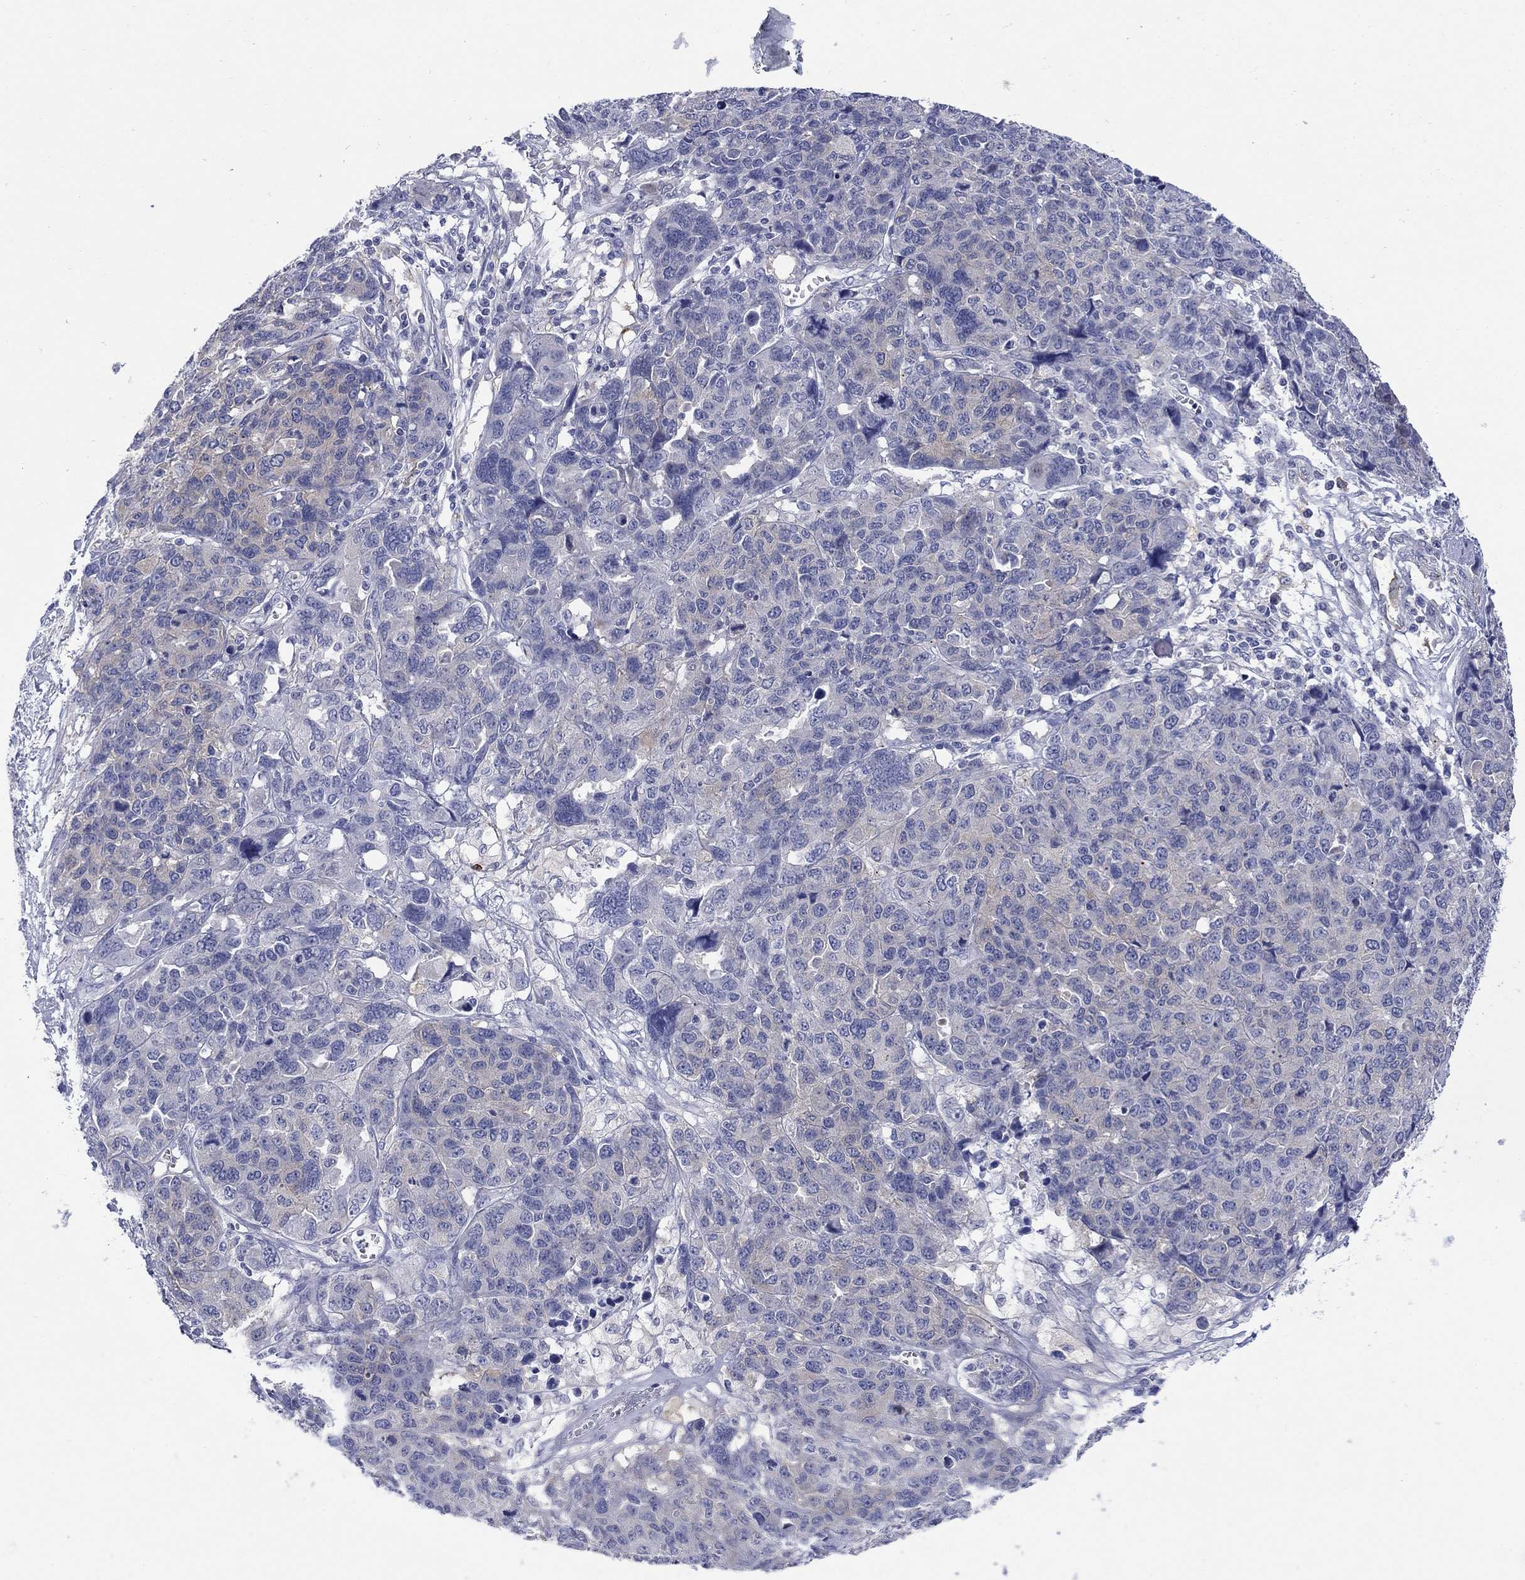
{"staining": {"intensity": "weak", "quantity": "<25%", "location": "cytoplasmic/membranous"}, "tissue": "ovarian cancer", "cell_type": "Tumor cells", "image_type": "cancer", "snomed": [{"axis": "morphology", "description": "Cystadenocarcinoma, serous, NOS"}, {"axis": "topography", "description": "Ovary"}], "caption": "IHC of ovarian cancer demonstrates no expression in tumor cells.", "gene": "PTPRZ1", "patient": {"sex": "female", "age": 87}}